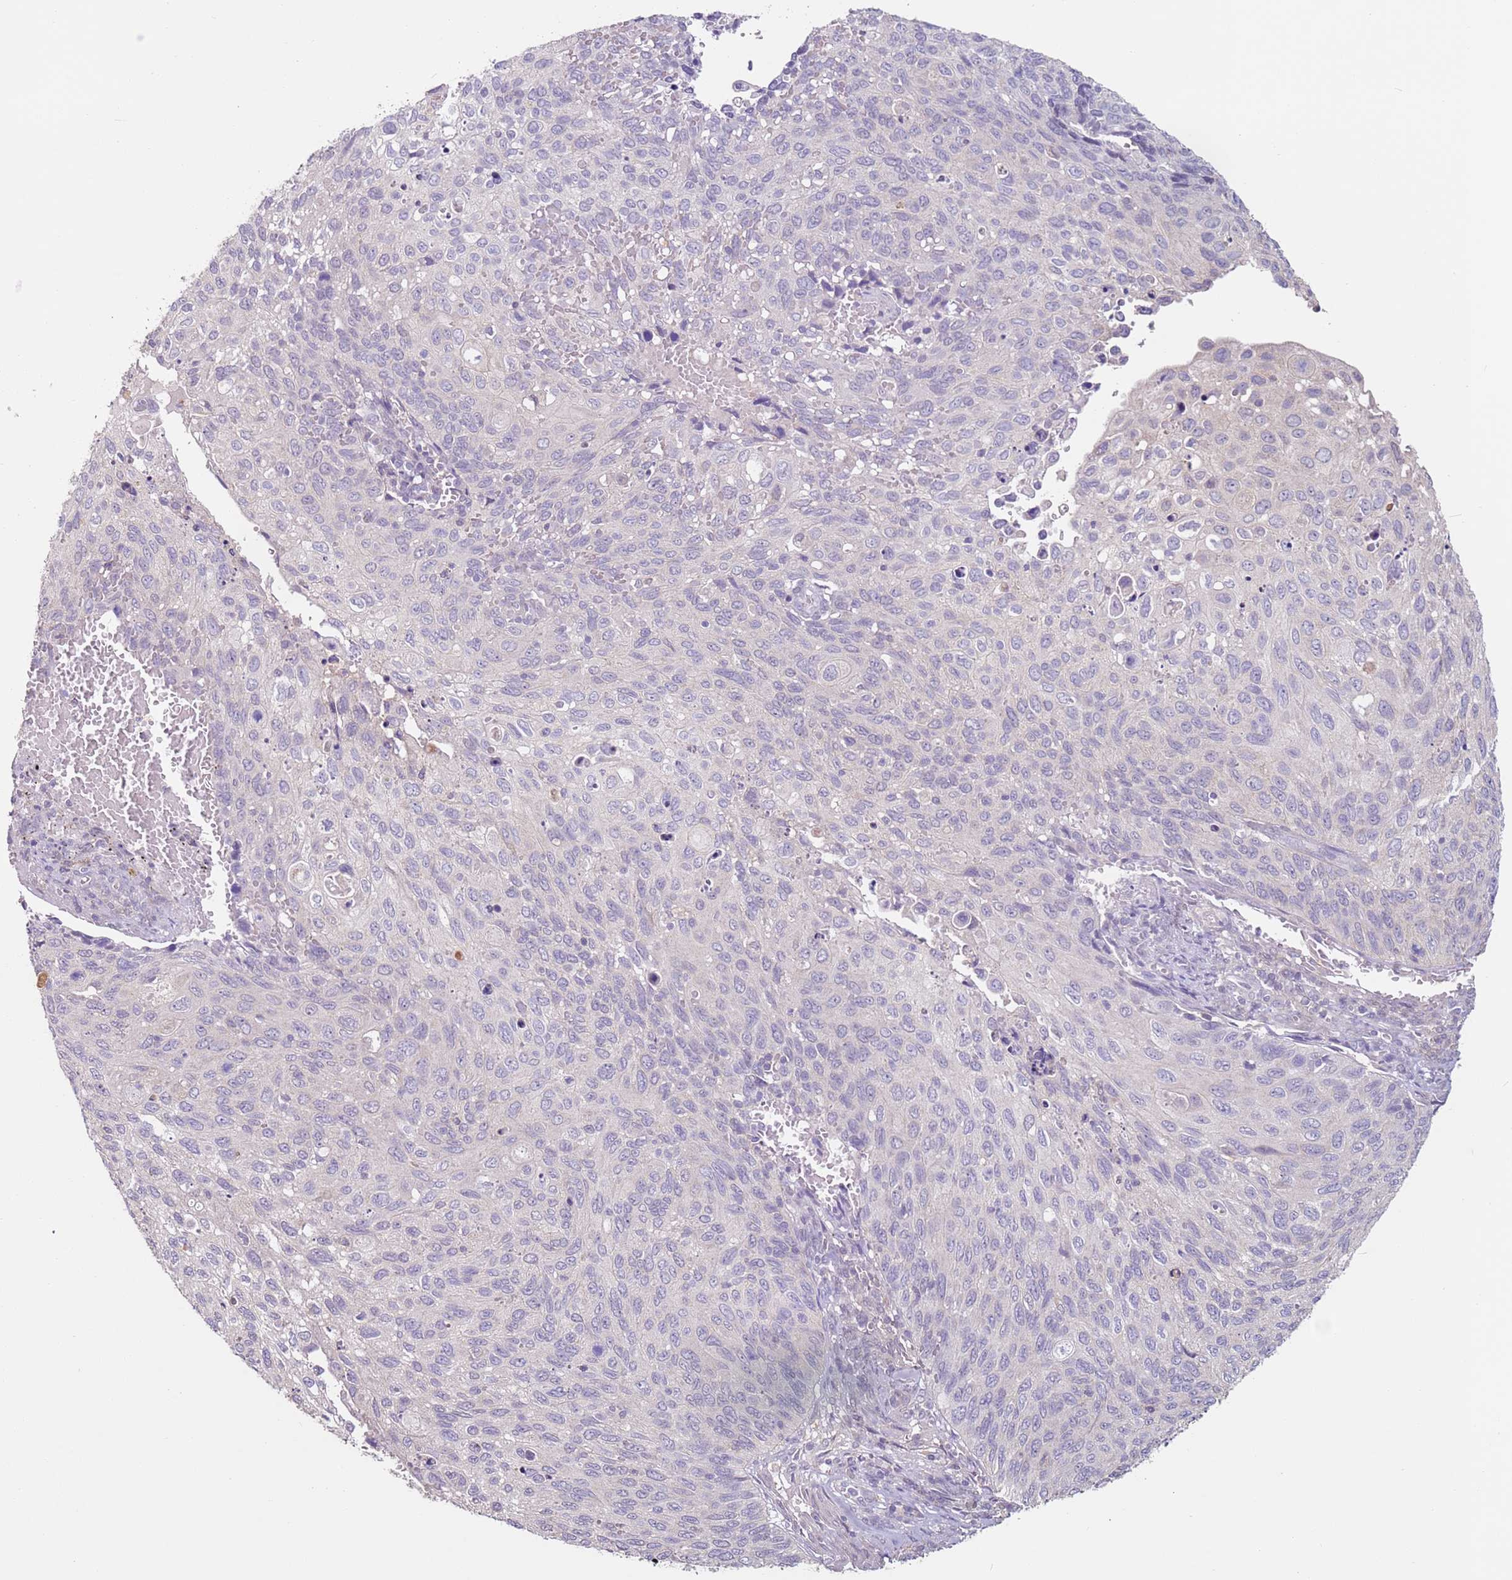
{"staining": {"intensity": "negative", "quantity": "none", "location": "none"}, "tissue": "cervical cancer", "cell_type": "Tumor cells", "image_type": "cancer", "snomed": [{"axis": "morphology", "description": "Squamous cell carcinoma, NOS"}, {"axis": "topography", "description": "Cervix"}], "caption": "A high-resolution photomicrograph shows IHC staining of cervical cancer, which reveals no significant staining in tumor cells.", "gene": "MDH1", "patient": {"sex": "female", "age": 70}}